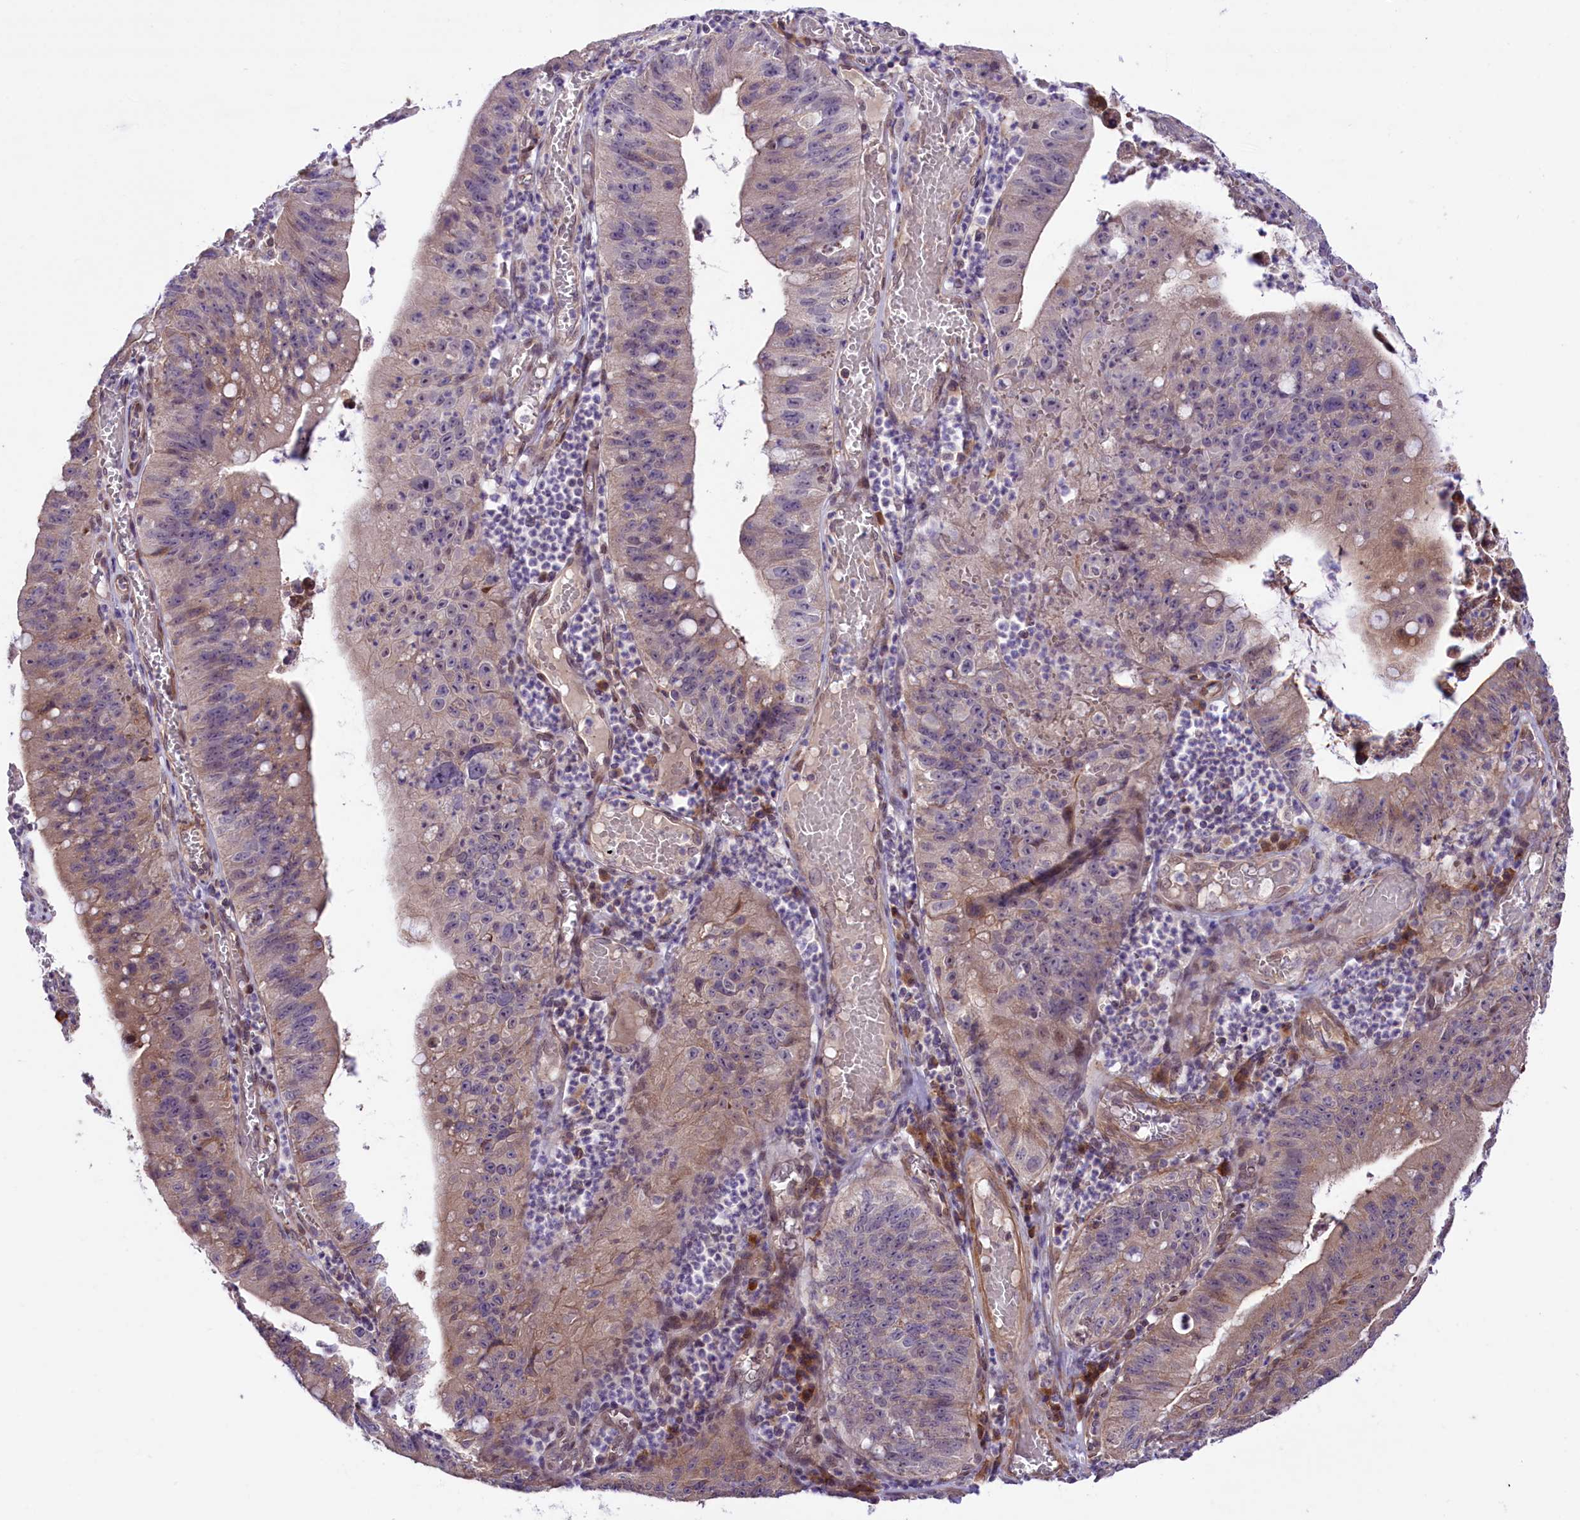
{"staining": {"intensity": "weak", "quantity": "25%-75%", "location": "cytoplasmic/membranous"}, "tissue": "stomach cancer", "cell_type": "Tumor cells", "image_type": "cancer", "snomed": [{"axis": "morphology", "description": "Adenocarcinoma, NOS"}, {"axis": "topography", "description": "Stomach"}], "caption": "Immunohistochemistry (IHC) histopathology image of neoplastic tissue: human stomach cancer (adenocarcinoma) stained using immunohistochemistry reveals low levels of weak protein expression localized specifically in the cytoplasmic/membranous of tumor cells, appearing as a cytoplasmic/membranous brown color.", "gene": "HDAC5", "patient": {"sex": "male", "age": 59}}